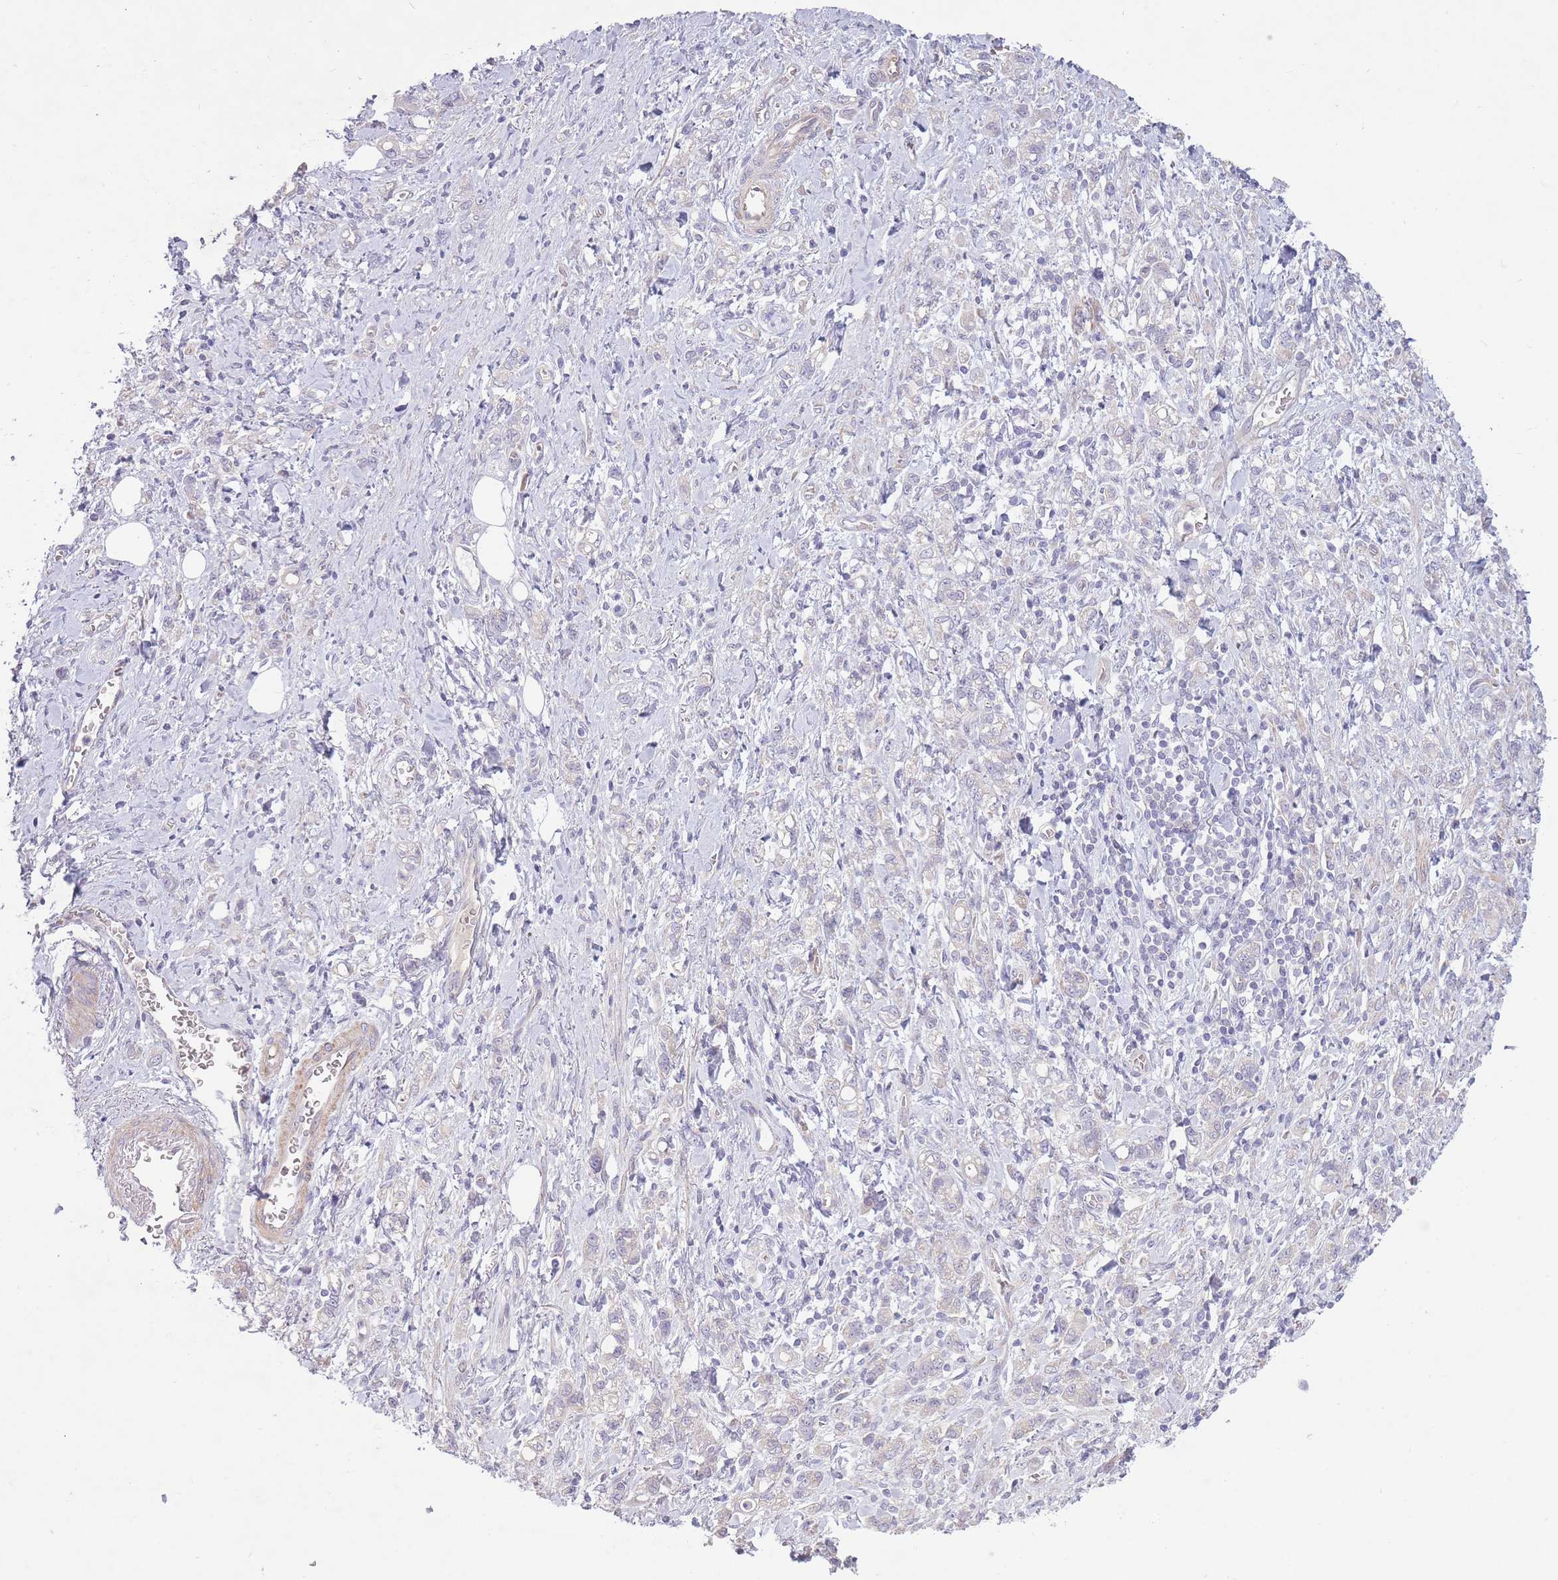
{"staining": {"intensity": "negative", "quantity": "none", "location": "none"}, "tissue": "stomach cancer", "cell_type": "Tumor cells", "image_type": "cancer", "snomed": [{"axis": "morphology", "description": "Adenocarcinoma, NOS"}, {"axis": "topography", "description": "Stomach"}], "caption": "Immunohistochemistry of adenocarcinoma (stomach) reveals no staining in tumor cells.", "gene": "PNPLA5", "patient": {"sex": "male", "age": 77}}